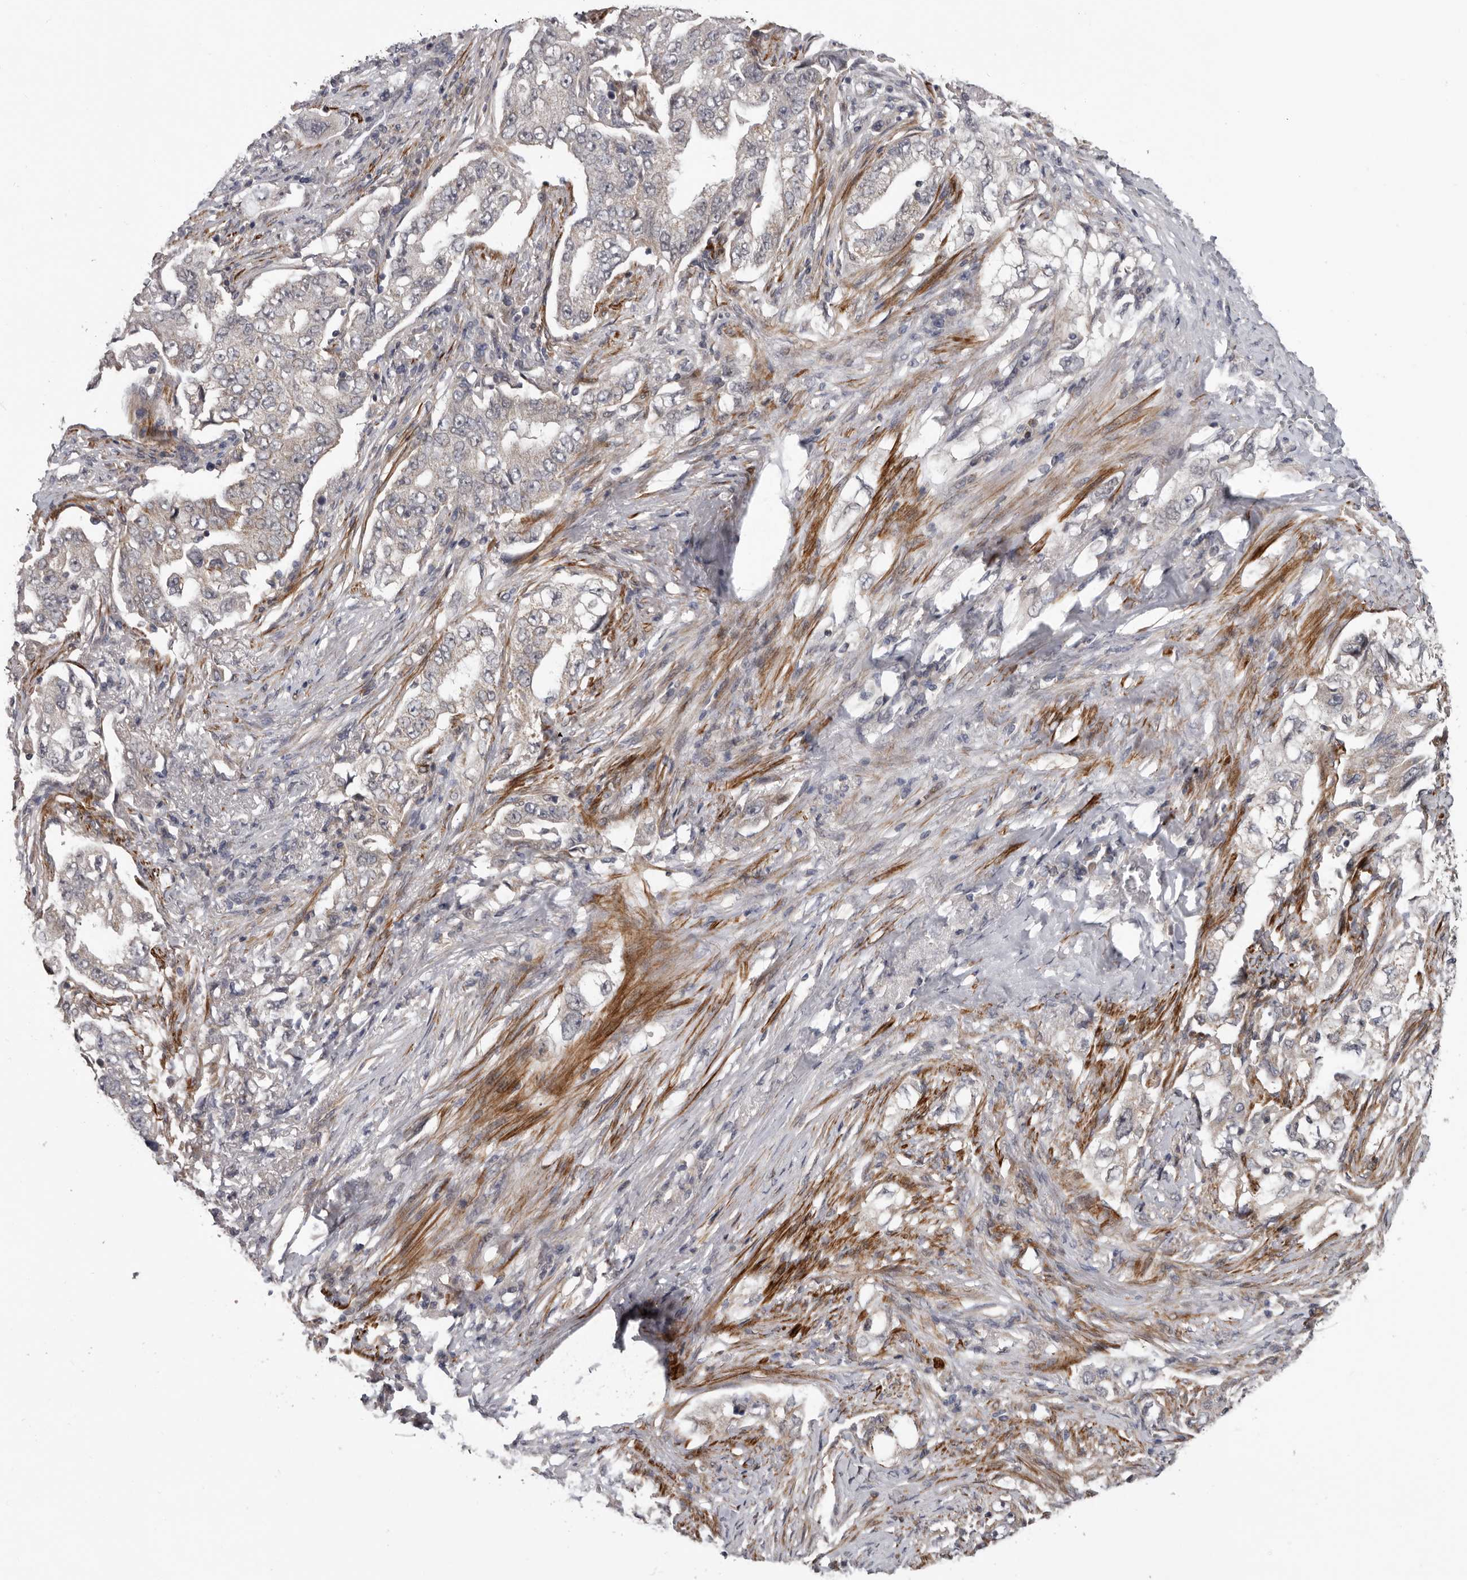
{"staining": {"intensity": "negative", "quantity": "none", "location": "none"}, "tissue": "lung cancer", "cell_type": "Tumor cells", "image_type": "cancer", "snomed": [{"axis": "morphology", "description": "Adenocarcinoma, NOS"}, {"axis": "topography", "description": "Lung"}], "caption": "Immunohistochemical staining of adenocarcinoma (lung) exhibits no significant expression in tumor cells. (DAB (3,3'-diaminobenzidine) immunohistochemistry with hematoxylin counter stain).", "gene": "FGFR4", "patient": {"sex": "female", "age": 51}}